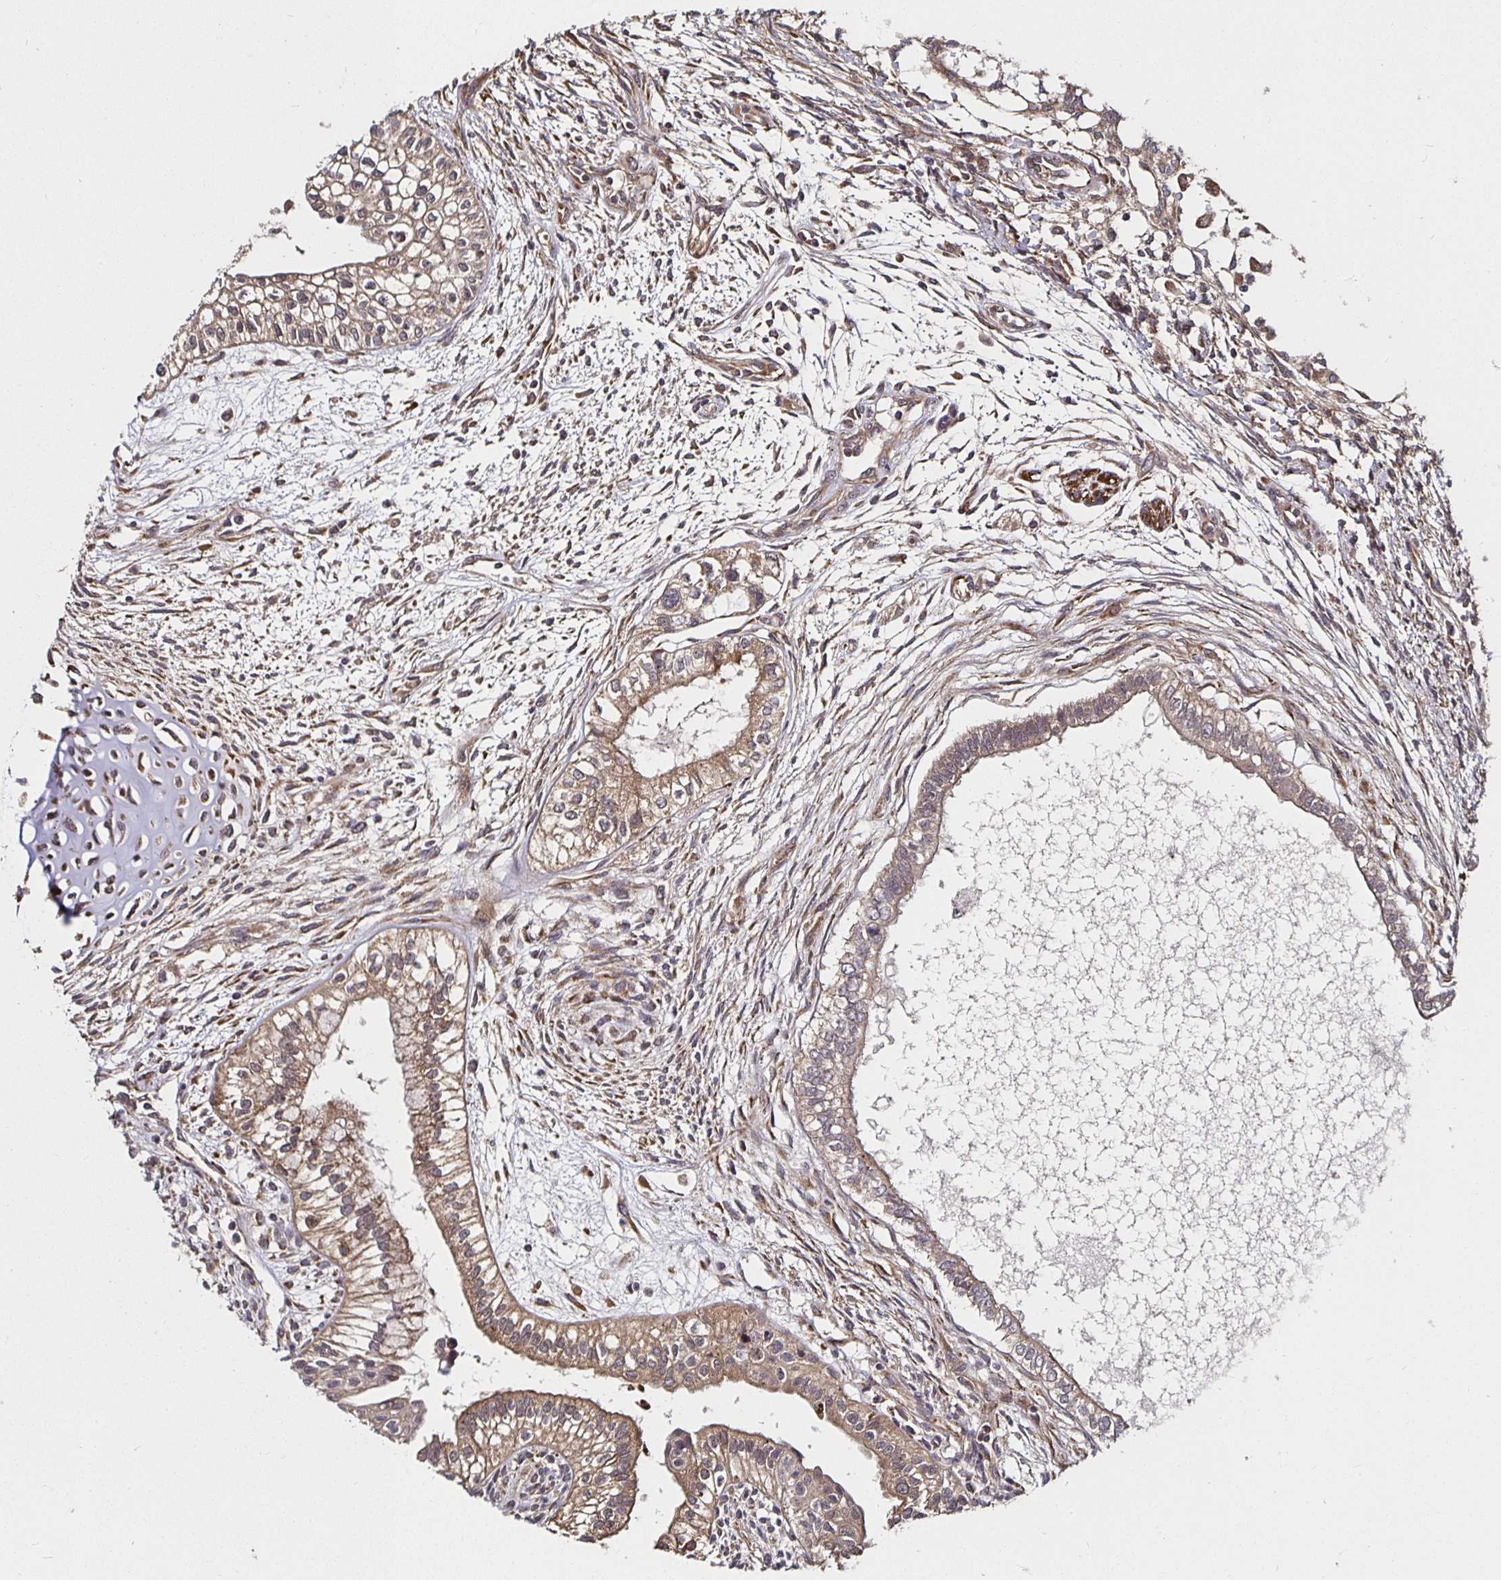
{"staining": {"intensity": "weak", "quantity": ">75%", "location": "cytoplasmic/membranous"}, "tissue": "testis cancer", "cell_type": "Tumor cells", "image_type": "cancer", "snomed": [{"axis": "morphology", "description": "Carcinoma, Embryonal, NOS"}, {"axis": "topography", "description": "Testis"}], "caption": "Testis cancer (embryonal carcinoma) stained with DAB immunohistochemistry (IHC) demonstrates low levels of weak cytoplasmic/membranous staining in approximately >75% of tumor cells.", "gene": "MLST8", "patient": {"sex": "male", "age": 37}}